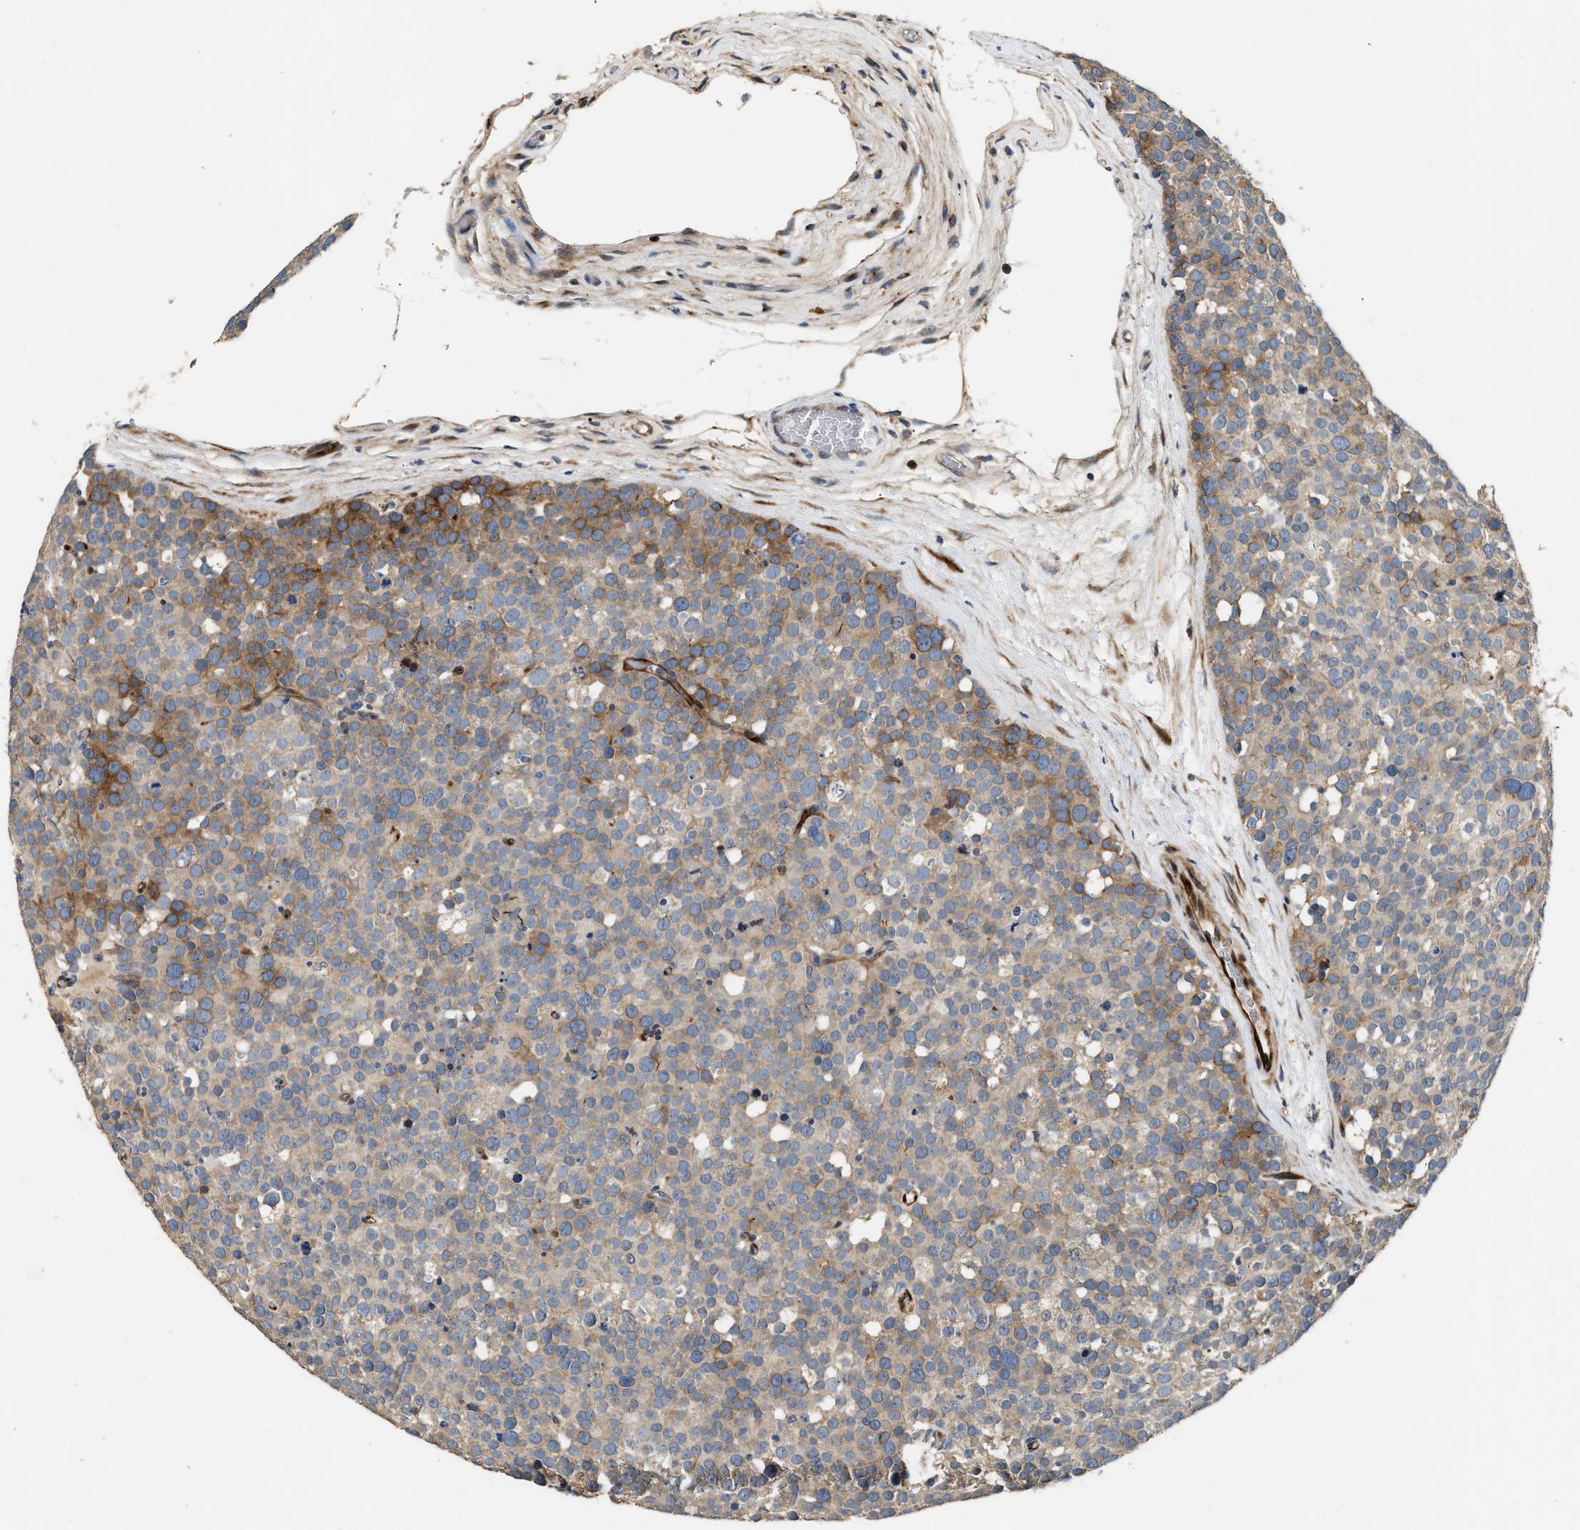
{"staining": {"intensity": "moderate", "quantity": "<25%", "location": "cytoplasmic/membranous"}, "tissue": "testis cancer", "cell_type": "Tumor cells", "image_type": "cancer", "snomed": [{"axis": "morphology", "description": "Seminoma, NOS"}, {"axis": "topography", "description": "Testis"}], "caption": "Immunohistochemistry (IHC) photomicrograph of human testis seminoma stained for a protein (brown), which exhibits low levels of moderate cytoplasmic/membranous positivity in about <25% of tumor cells.", "gene": "IL17RC", "patient": {"sex": "male", "age": 71}}